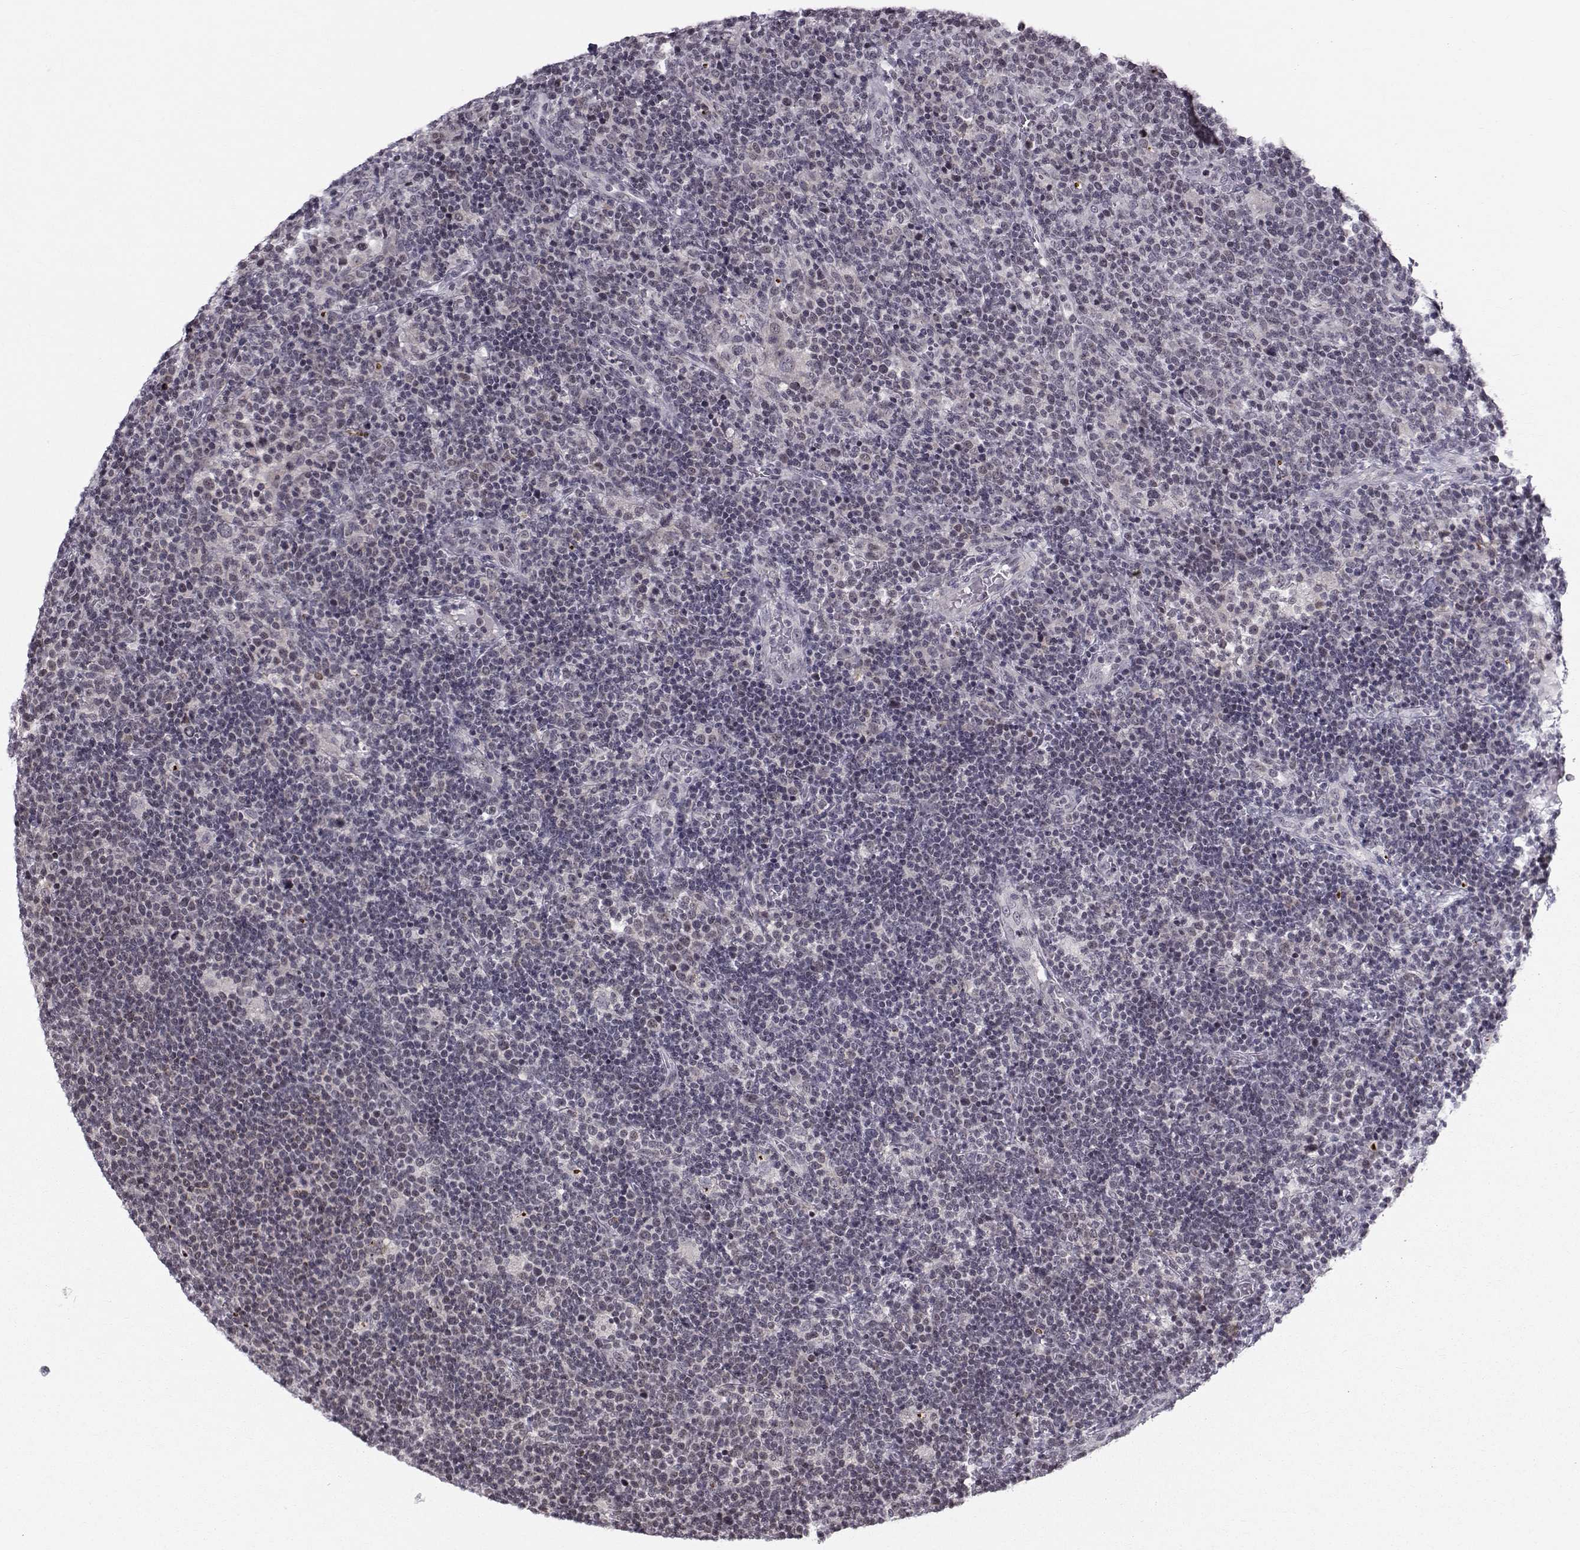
{"staining": {"intensity": "negative", "quantity": "none", "location": "none"}, "tissue": "lymphoma", "cell_type": "Tumor cells", "image_type": "cancer", "snomed": [{"axis": "morphology", "description": "Malignant lymphoma, non-Hodgkin's type, High grade"}, {"axis": "topography", "description": "Lymph node"}], "caption": "This is an immunohistochemistry (IHC) histopathology image of lymphoma. There is no positivity in tumor cells.", "gene": "MARCHF4", "patient": {"sex": "male", "age": 61}}